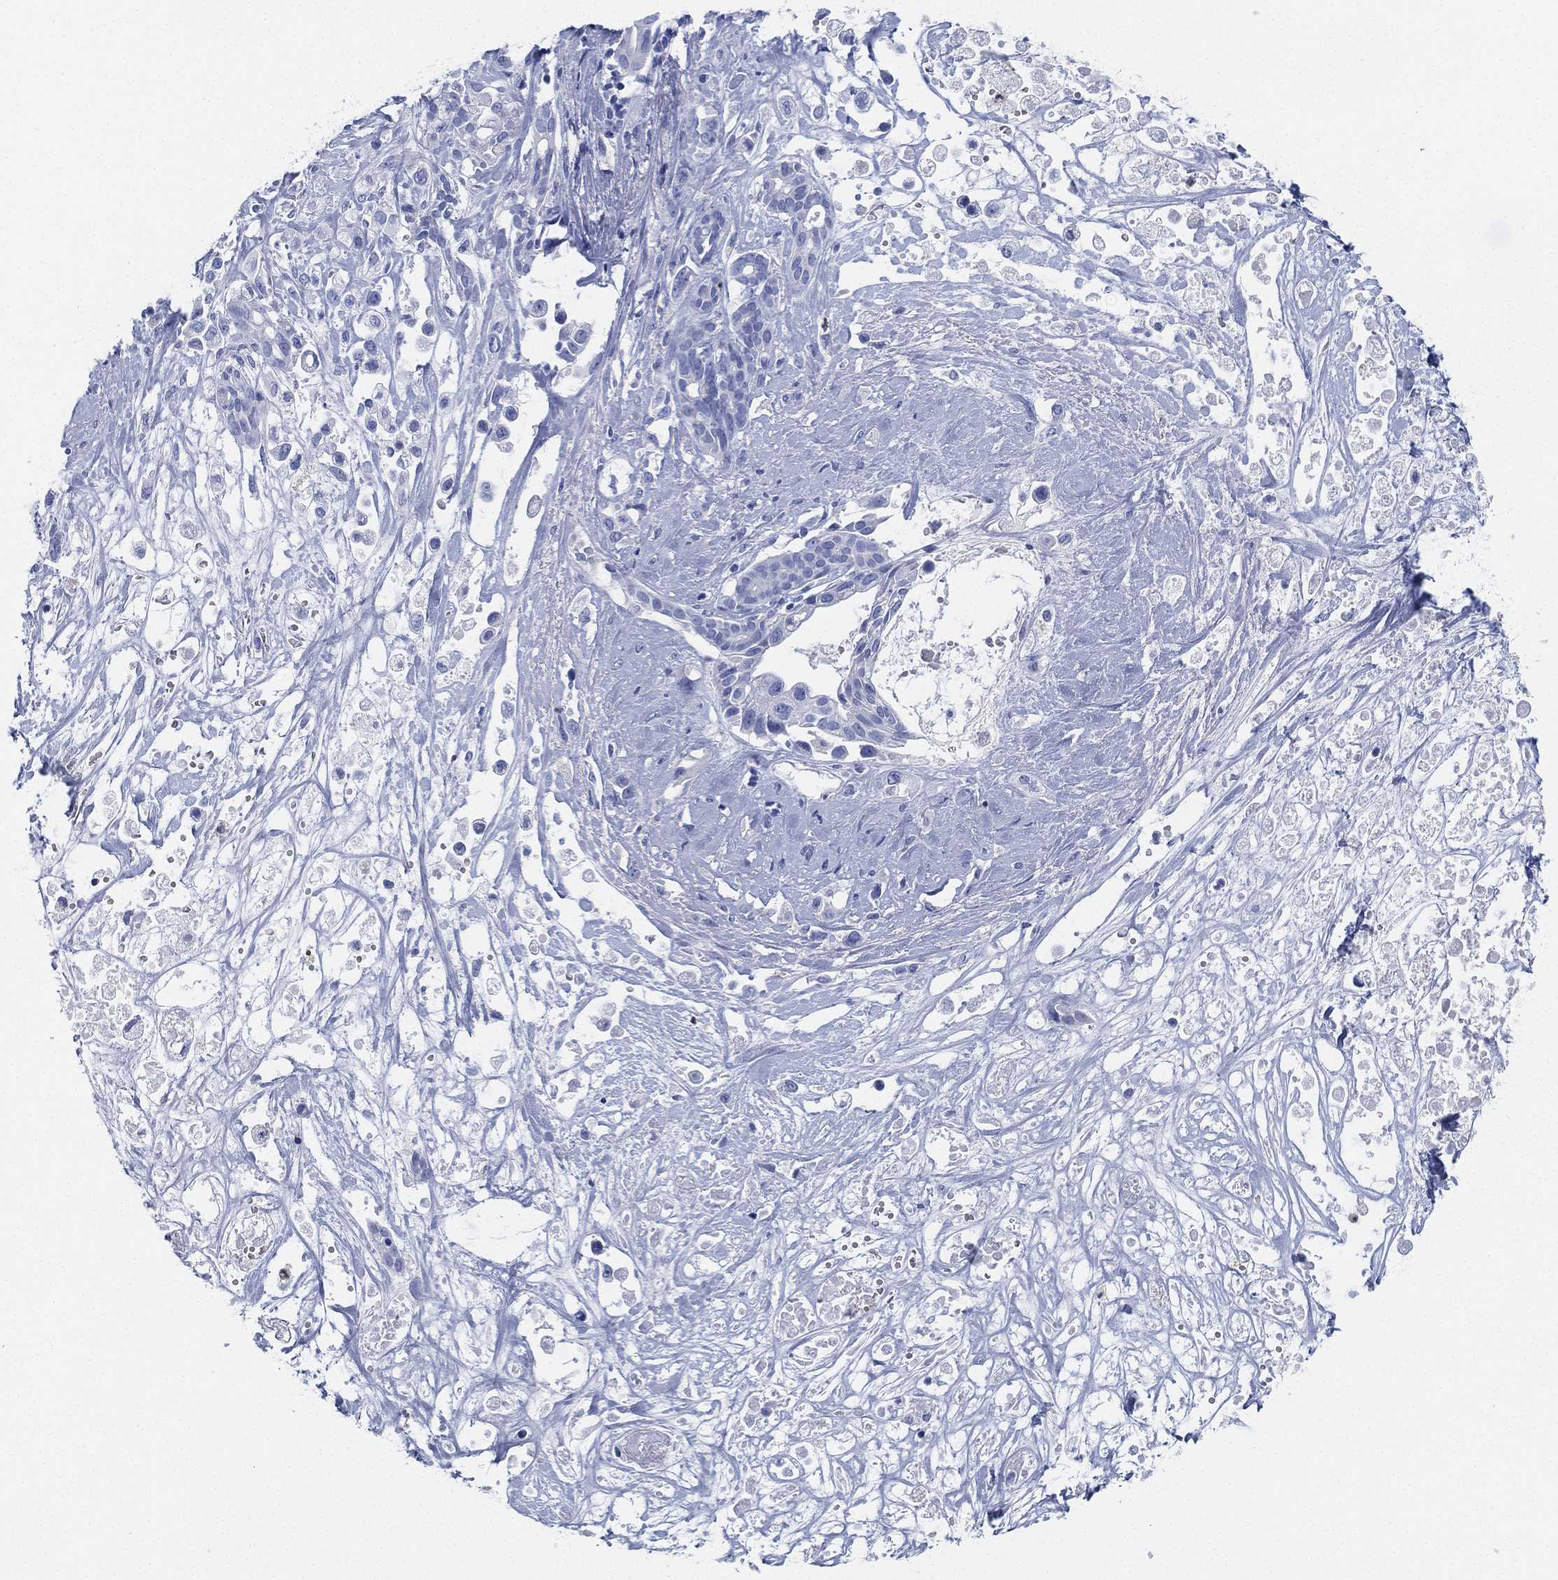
{"staining": {"intensity": "negative", "quantity": "none", "location": "none"}, "tissue": "pancreatic cancer", "cell_type": "Tumor cells", "image_type": "cancer", "snomed": [{"axis": "morphology", "description": "Adenocarcinoma, NOS"}, {"axis": "topography", "description": "Pancreas"}], "caption": "Immunohistochemistry micrograph of human pancreatic adenocarcinoma stained for a protein (brown), which reveals no staining in tumor cells.", "gene": "DEFB121", "patient": {"sex": "male", "age": 44}}